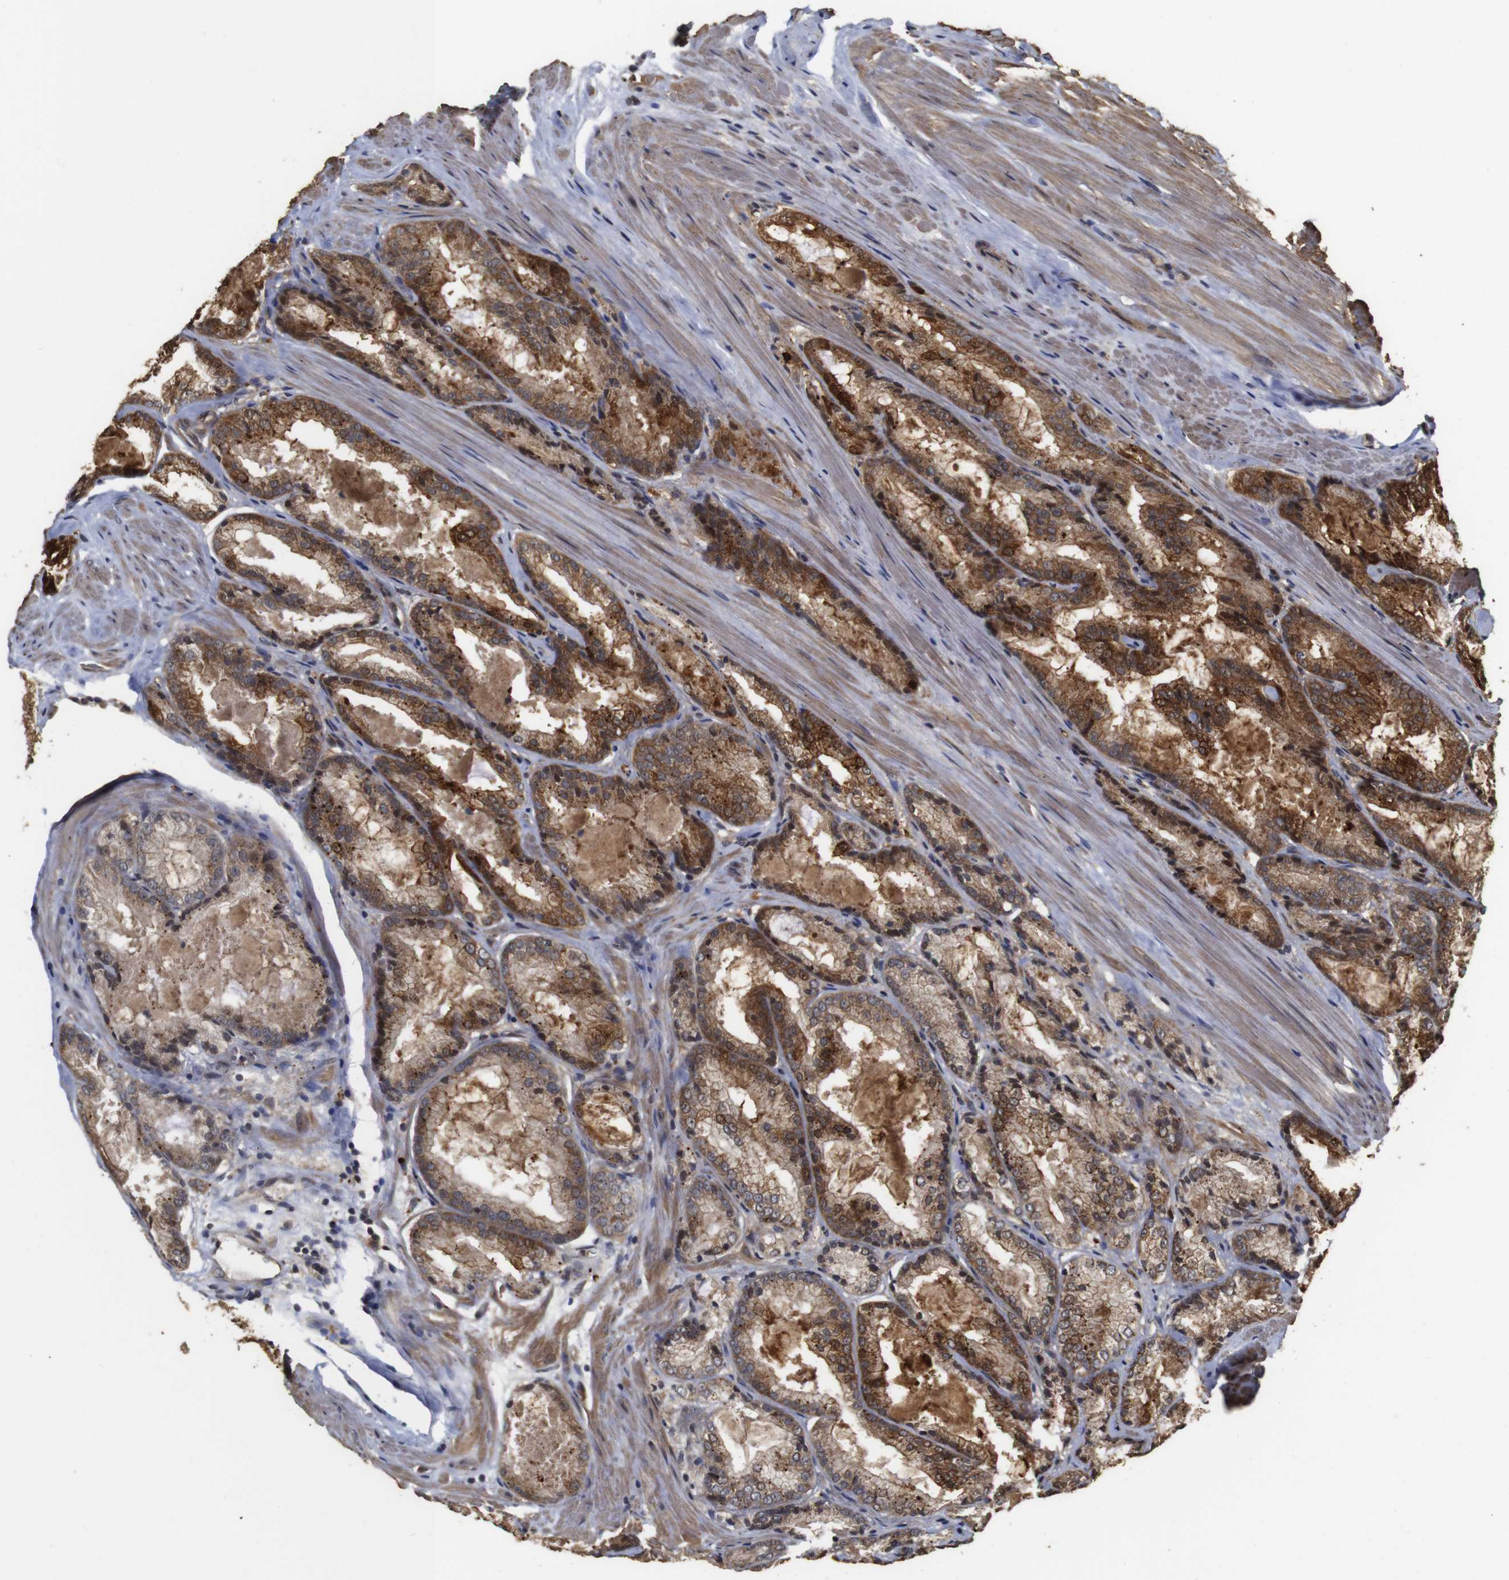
{"staining": {"intensity": "moderate", "quantity": ">75%", "location": "cytoplasmic/membranous"}, "tissue": "prostate cancer", "cell_type": "Tumor cells", "image_type": "cancer", "snomed": [{"axis": "morphology", "description": "Adenocarcinoma, Low grade"}, {"axis": "topography", "description": "Prostate"}], "caption": "This is a photomicrograph of IHC staining of prostate low-grade adenocarcinoma, which shows moderate staining in the cytoplasmic/membranous of tumor cells.", "gene": "PTPN14", "patient": {"sex": "male", "age": 64}}